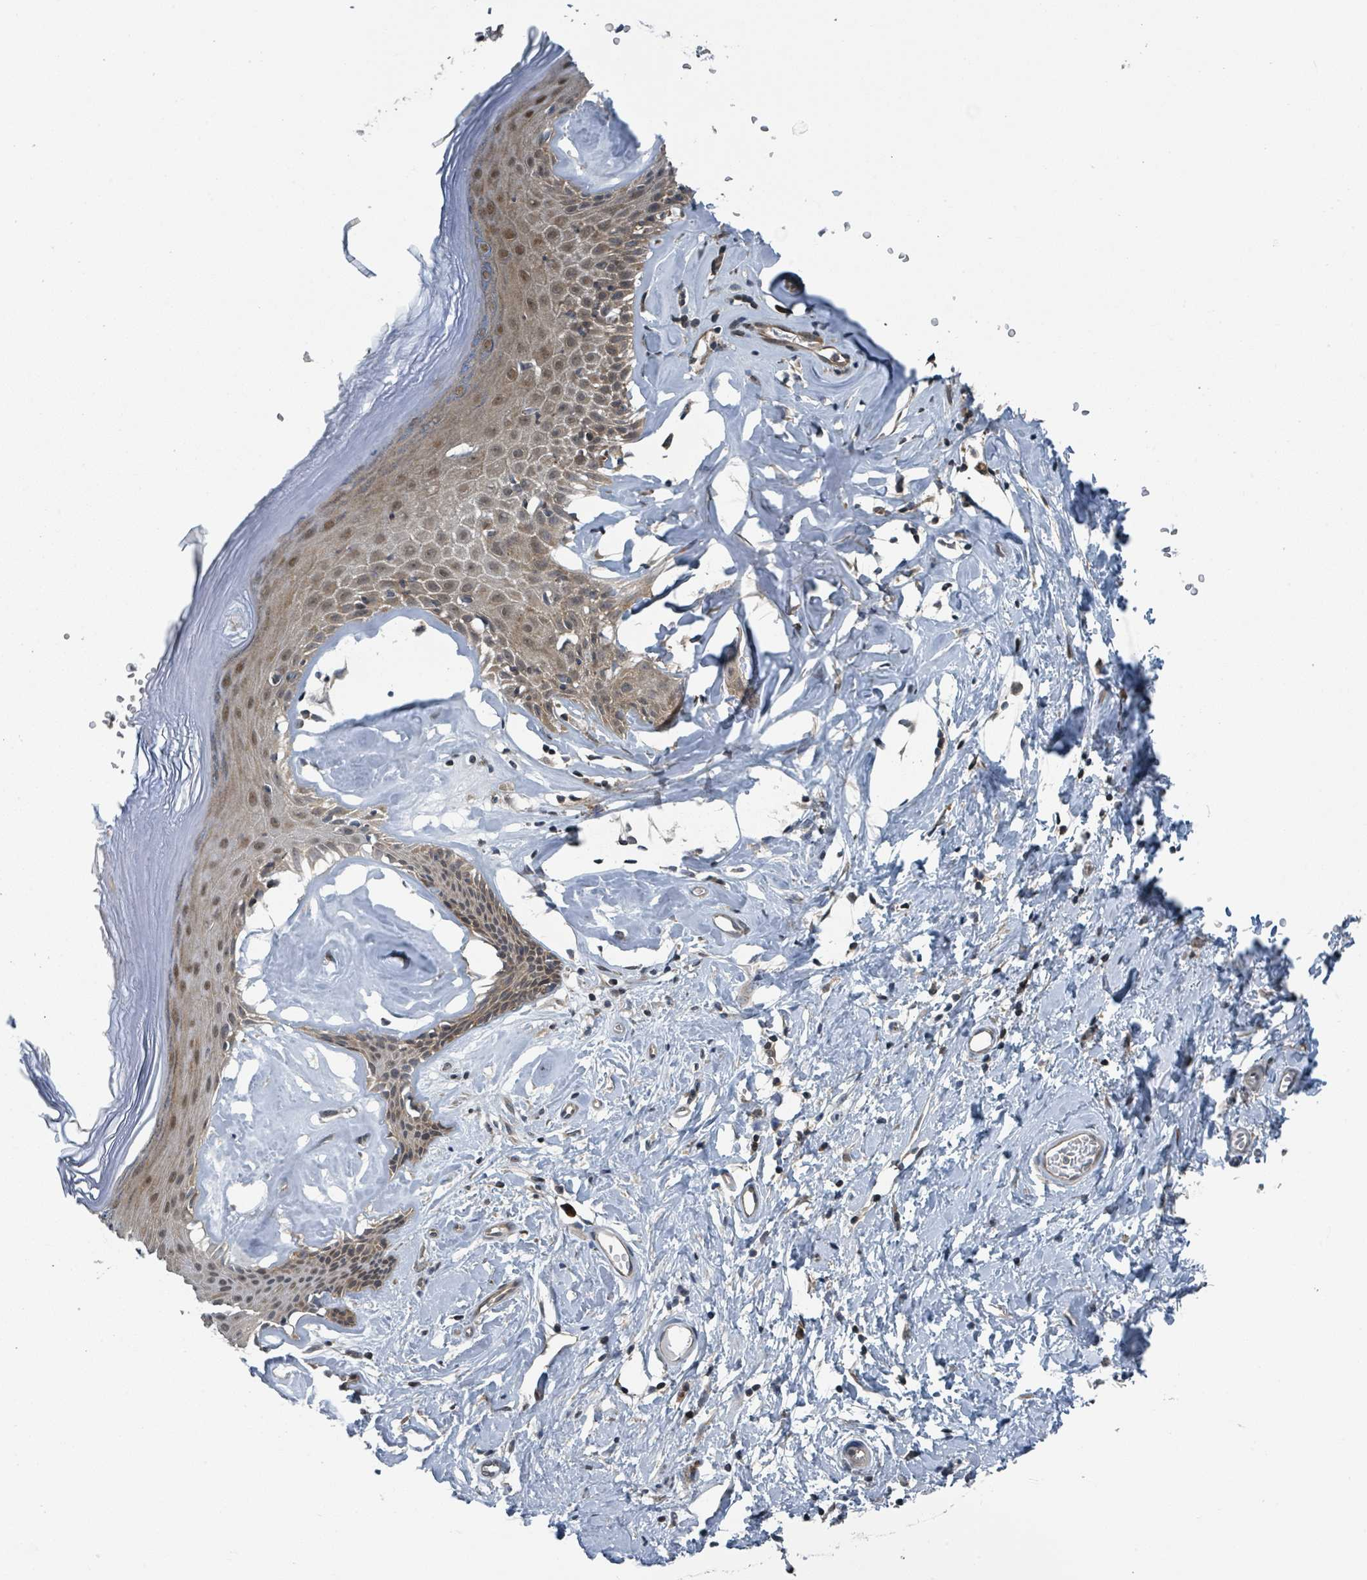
{"staining": {"intensity": "moderate", "quantity": ">75%", "location": "cytoplasmic/membranous,nuclear"}, "tissue": "skin", "cell_type": "Epidermal cells", "image_type": "normal", "snomed": [{"axis": "morphology", "description": "Normal tissue, NOS"}, {"axis": "morphology", "description": "Inflammation, NOS"}, {"axis": "topography", "description": "Vulva"}], "caption": "Immunohistochemistry histopathology image of normal human skin stained for a protein (brown), which displays medium levels of moderate cytoplasmic/membranous,nuclear staining in about >75% of epidermal cells.", "gene": "GOLGA7B", "patient": {"sex": "female", "age": 86}}